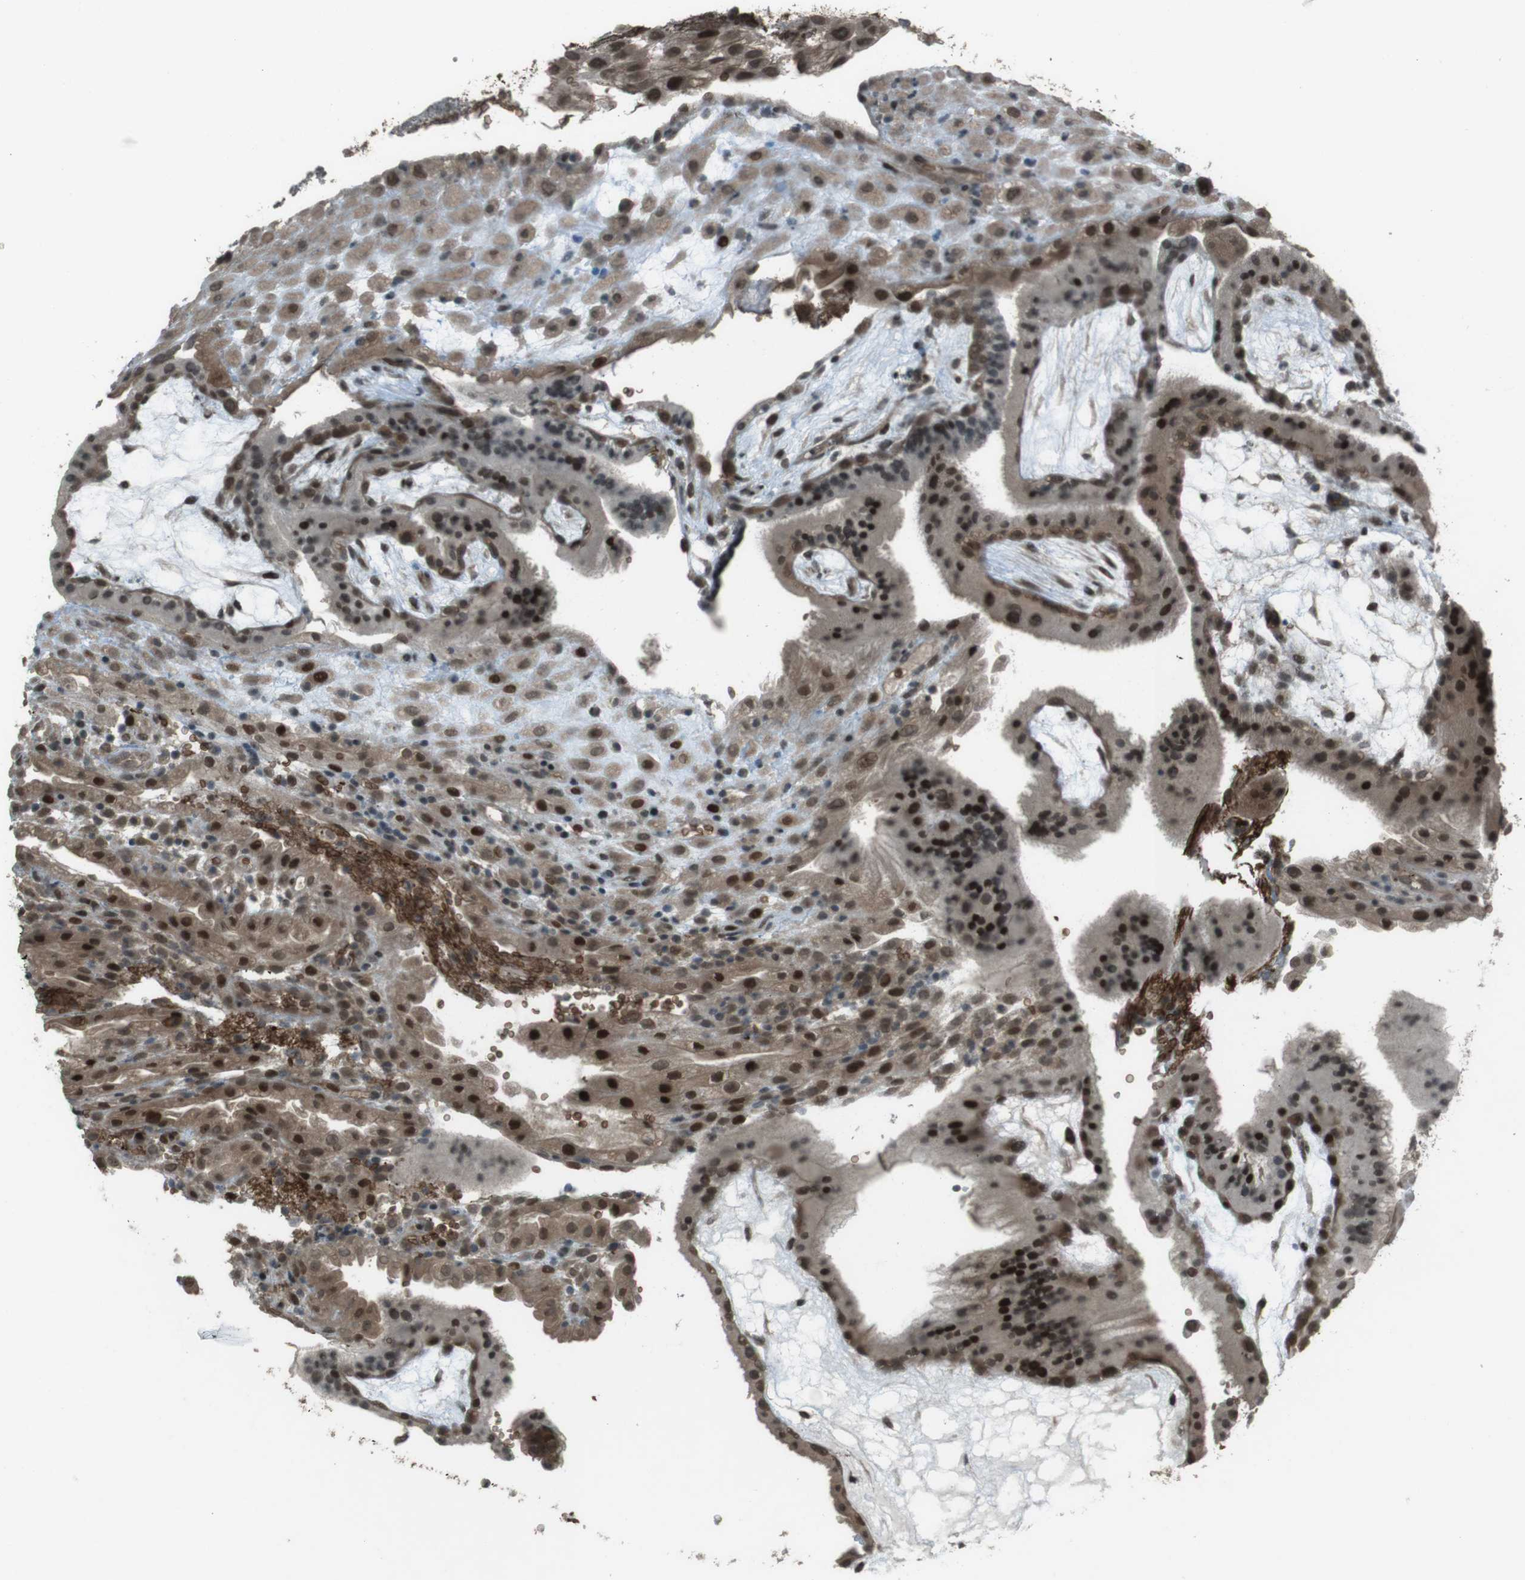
{"staining": {"intensity": "strong", "quantity": "<25%", "location": "cytoplasmic/membranous,nuclear"}, "tissue": "placenta", "cell_type": "Decidual cells", "image_type": "normal", "snomed": [{"axis": "morphology", "description": "Normal tissue, NOS"}, {"axis": "topography", "description": "Placenta"}], "caption": "Immunohistochemistry (IHC) staining of normal placenta, which reveals medium levels of strong cytoplasmic/membranous,nuclear positivity in approximately <25% of decidual cells indicating strong cytoplasmic/membranous,nuclear protein staining. The staining was performed using DAB (brown) for protein detection and nuclei were counterstained in hematoxylin (blue).", "gene": "SLITRK5", "patient": {"sex": "female", "age": 19}}